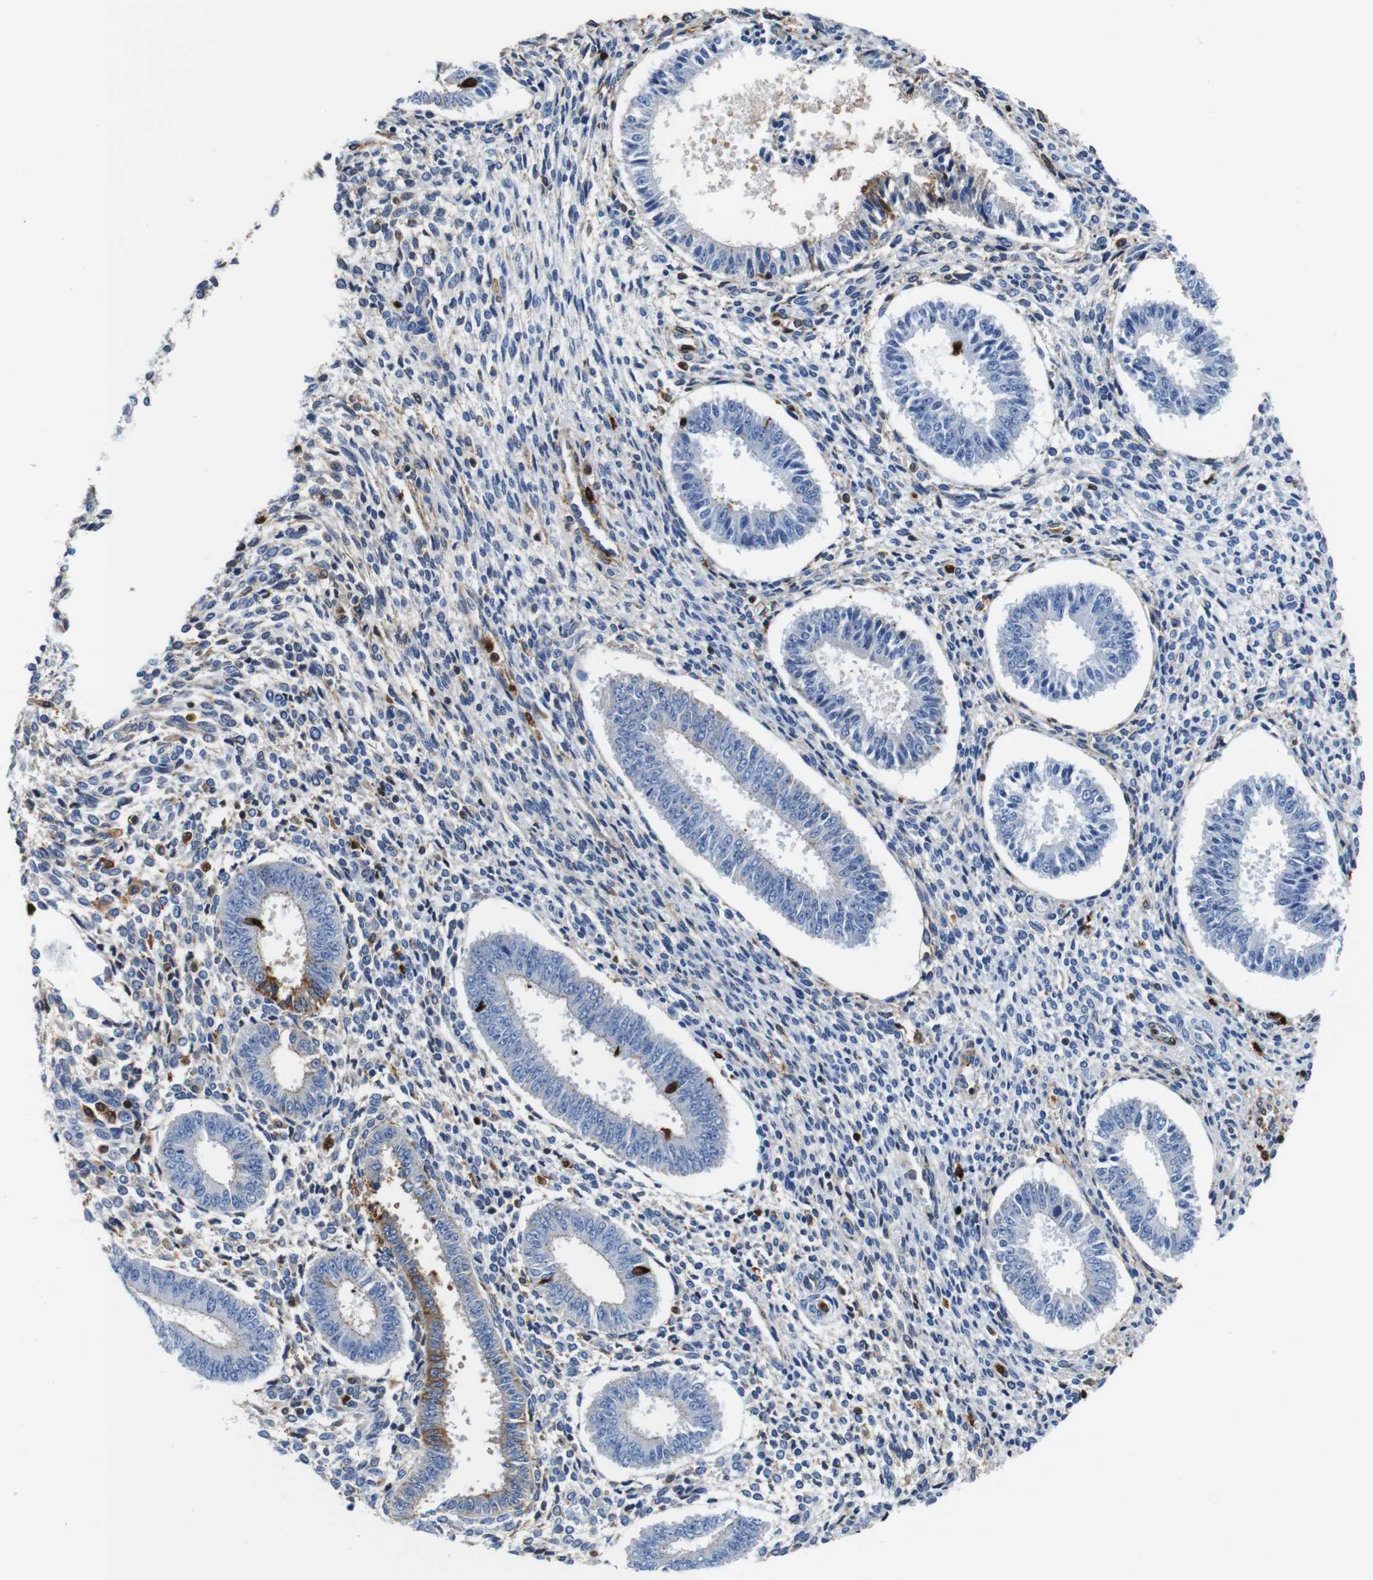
{"staining": {"intensity": "negative", "quantity": "none", "location": "none"}, "tissue": "endometrium", "cell_type": "Cells in endometrial stroma", "image_type": "normal", "snomed": [{"axis": "morphology", "description": "Normal tissue, NOS"}, {"axis": "topography", "description": "Endometrium"}], "caption": "DAB immunohistochemical staining of unremarkable endometrium shows no significant positivity in cells in endometrial stroma. The staining is performed using DAB (3,3'-diaminobenzidine) brown chromogen with nuclei counter-stained in using hematoxylin.", "gene": "ANXA1", "patient": {"sex": "female", "age": 35}}